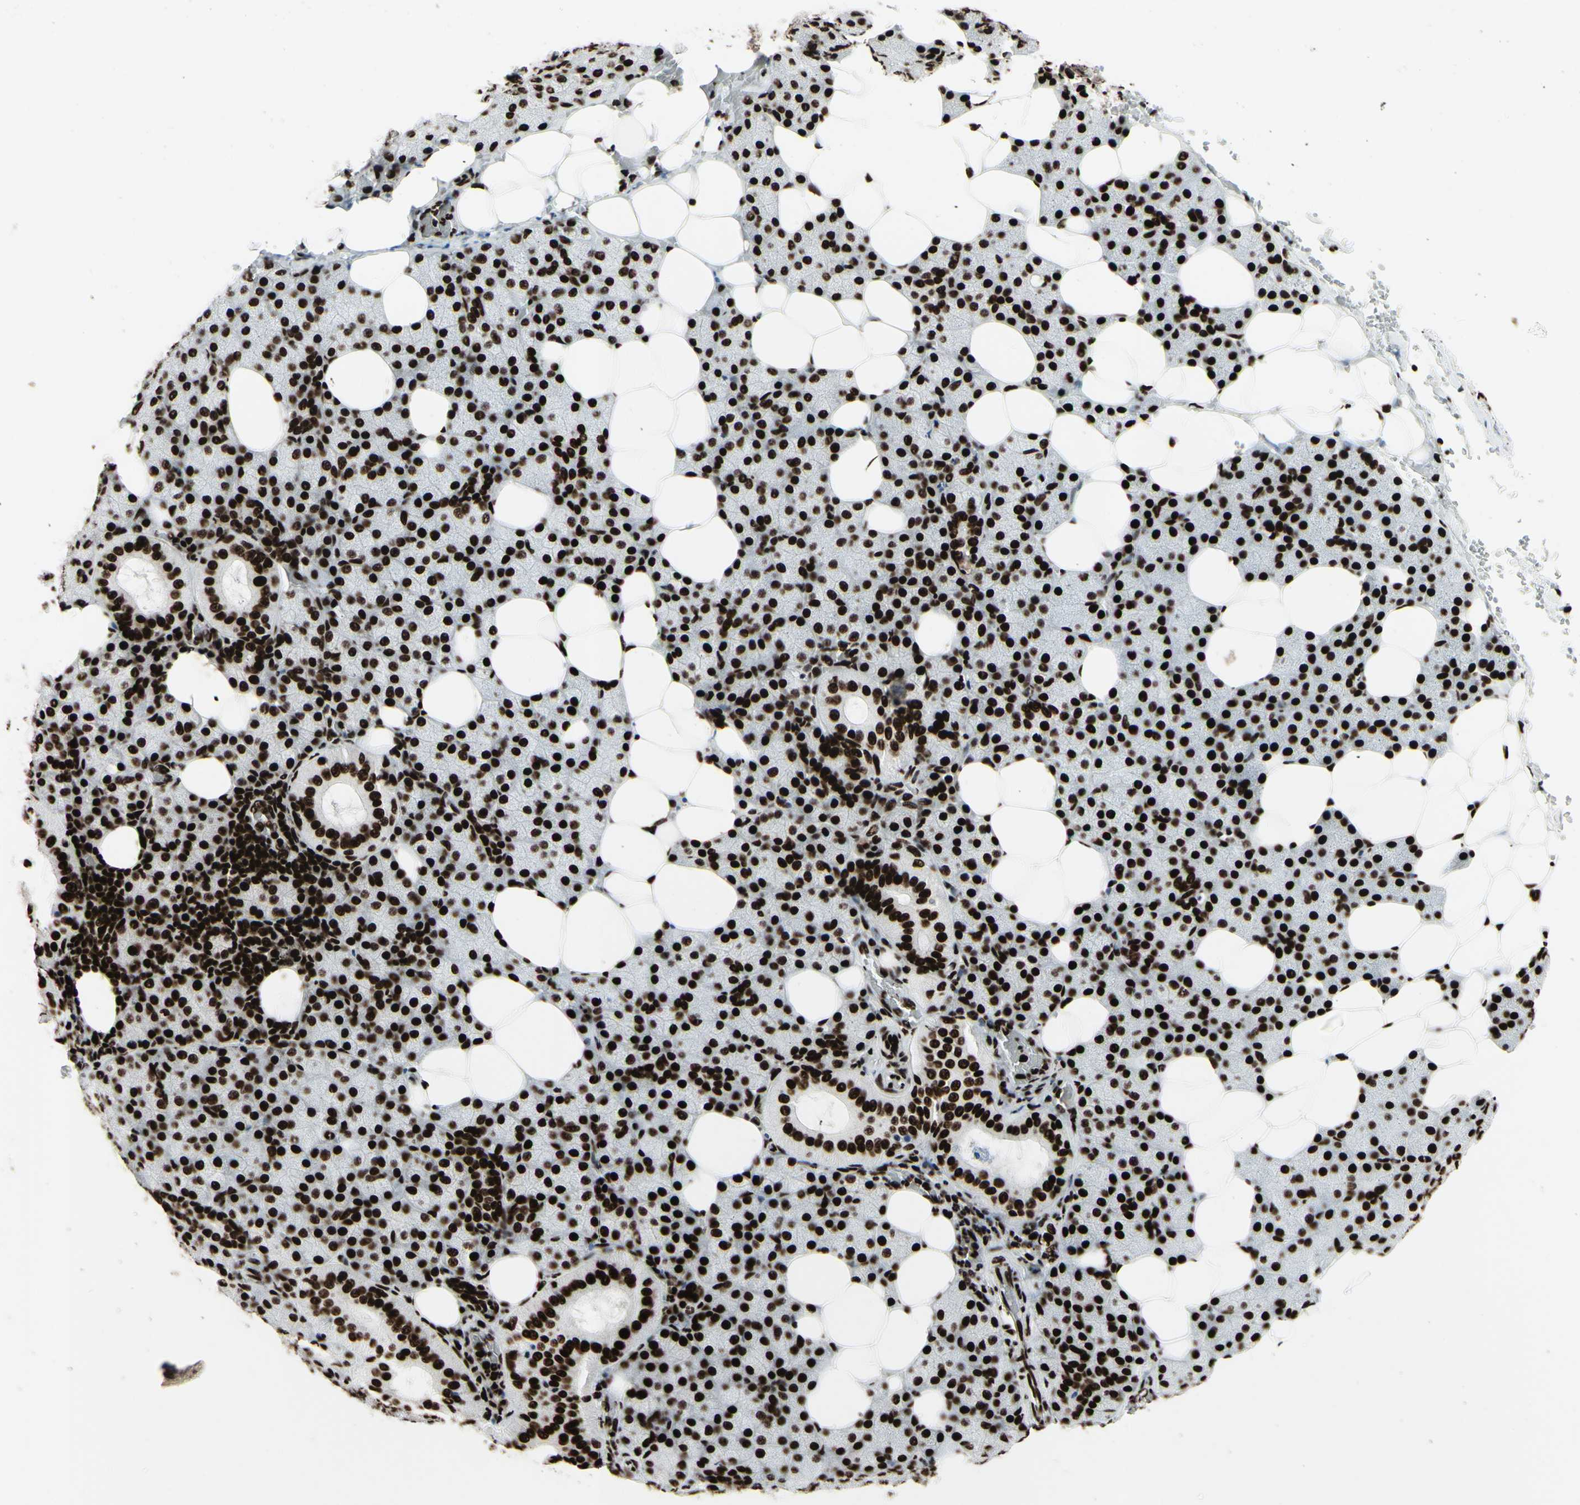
{"staining": {"intensity": "strong", "quantity": ">75%", "location": "nuclear"}, "tissue": "salivary gland", "cell_type": "Glandular cells", "image_type": "normal", "snomed": [{"axis": "morphology", "description": "Normal tissue, NOS"}, {"axis": "topography", "description": "Lymph node"}, {"axis": "topography", "description": "Salivary gland"}], "caption": "Protein analysis of normal salivary gland demonstrates strong nuclear staining in about >75% of glandular cells. The protein of interest is stained brown, and the nuclei are stained in blue (DAB IHC with brightfield microscopy, high magnification).", "gene": "U2AF2", "patient": {"sex": "male", "age": 8}}